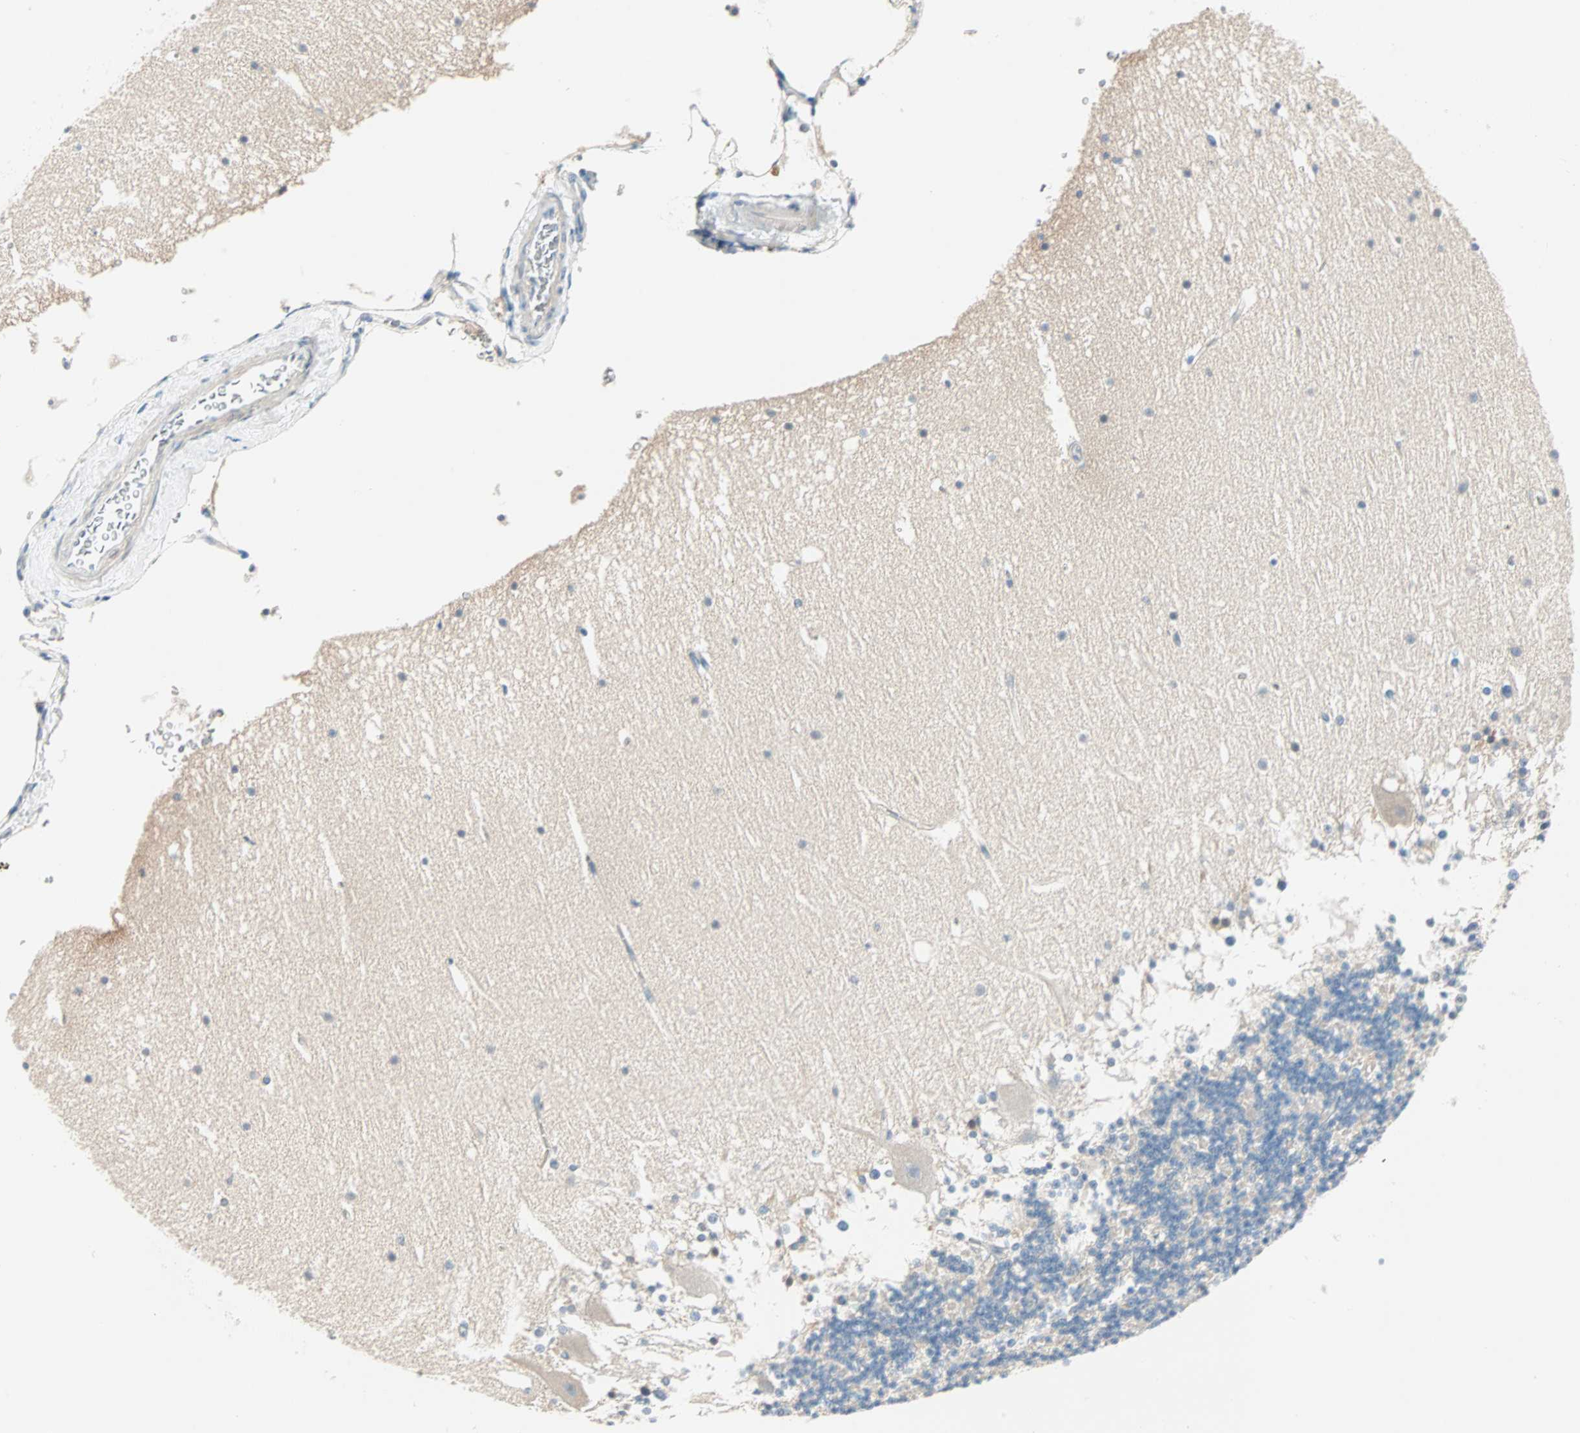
{"staining": {"intensity": "negative", "quantity": "none", "location": "none"}, "tissue": "cerebellum", "cell_type": "Cells in granular layer", "image_type": "normal", "snomed": [{"axis": "morphology", "description": "Normal tissue, NOS"}, {"axis": "topography", "description": "Cerebellum"}], "caption": "Immunohistochemistry of benign cerebellum demonstrates no expression in cells in granular layer. The staining was performed using DAB to visualize the protein expression in brown, while the nuclei were stained in blue with hematoxylin (Magnification: 20x).", "gene": "SULT1C2", "patient": {"sex": "female", "age": 19}}